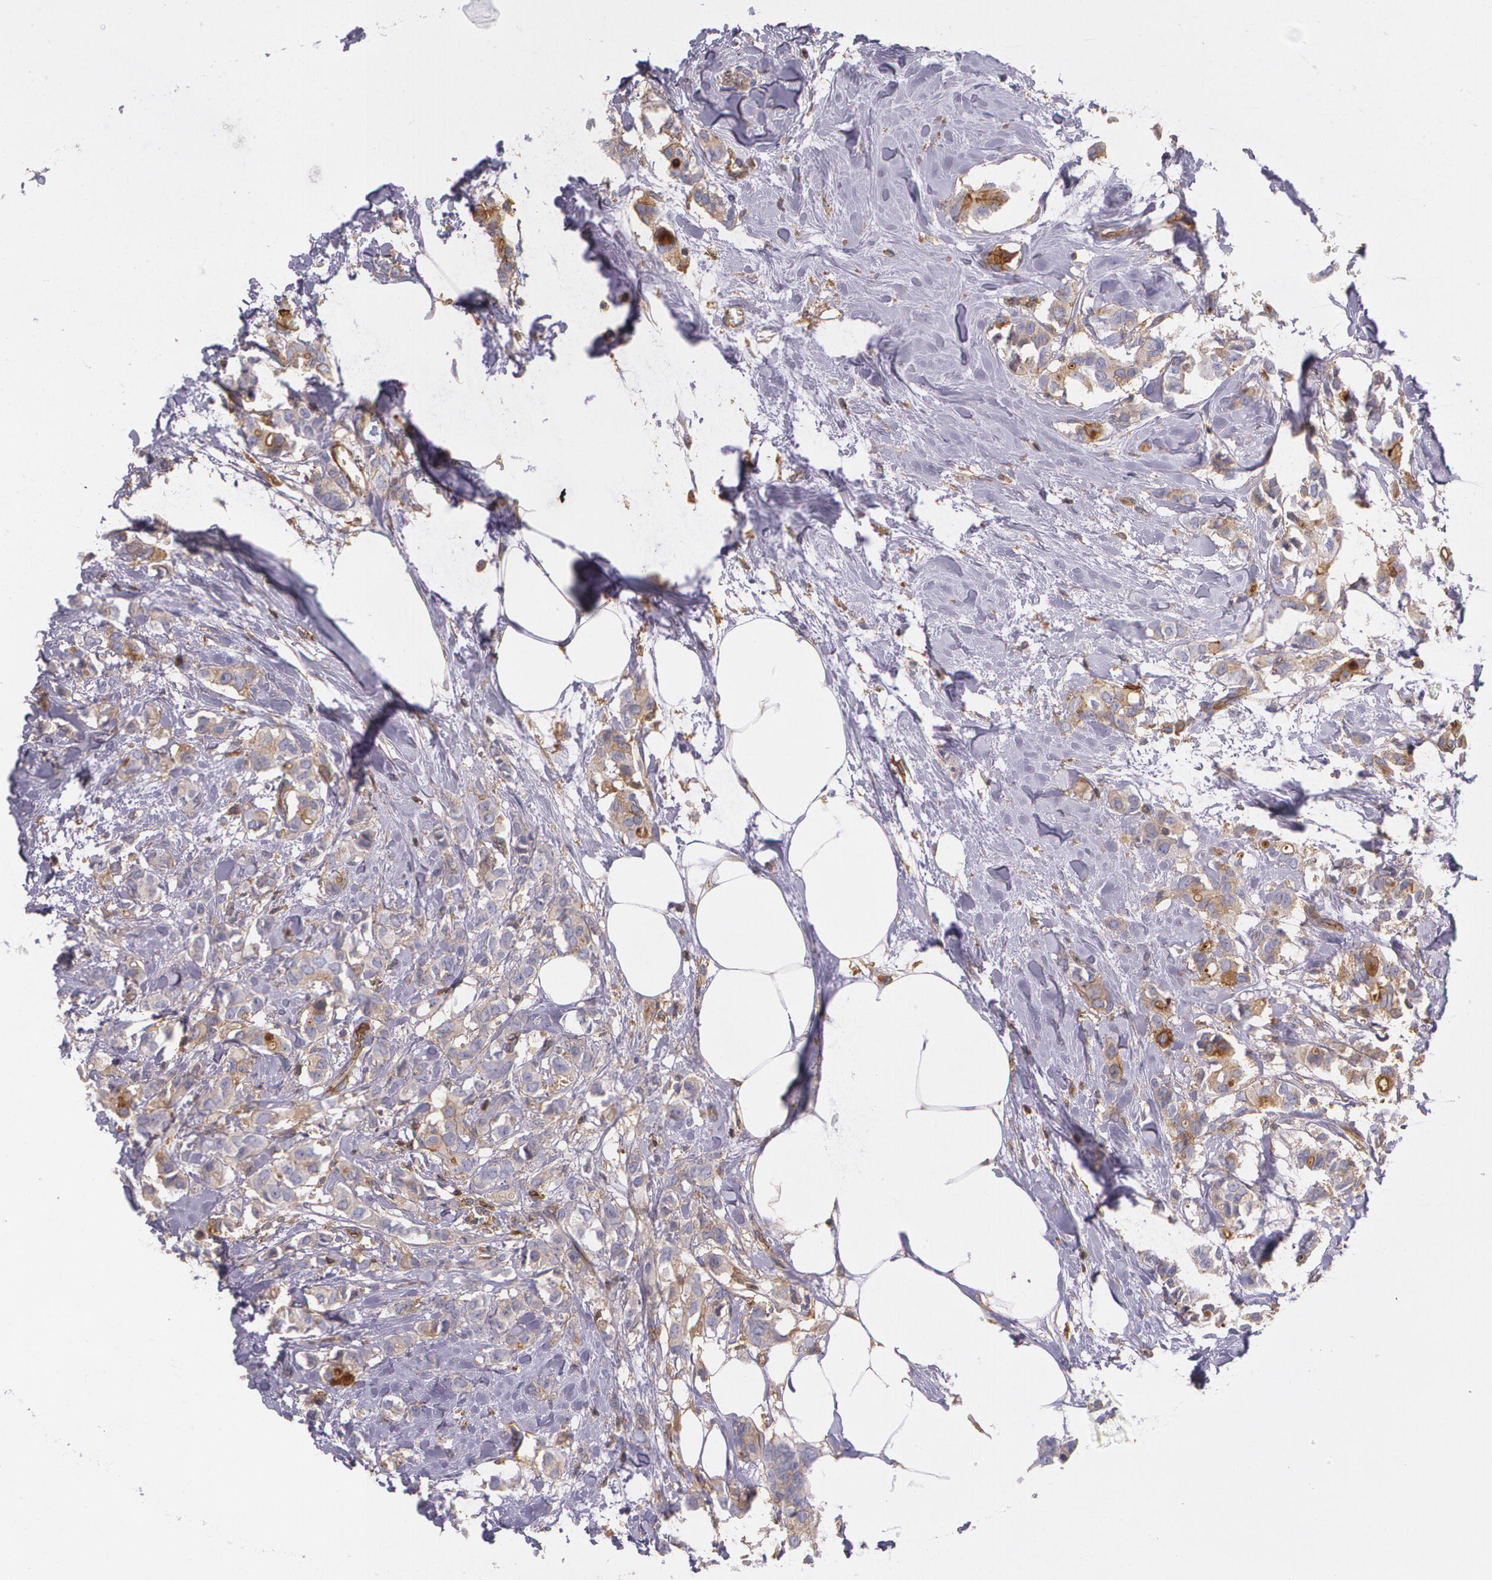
{"staining": {"intensity": "weak", "quantity": ">75%", "location": "cytoplasmic/membranous"}, "tissue": "breast cancer", "cell_type": "Tumor cells", "image_type": "cancer", "snomed": [{"axis": "morphology", "description": "Duct carcinoma"}, {"axis": "topography", "description": "Breast"}], "caption": "Protein expression analysis of human breast intraductal carcinoma reveals weak cytoplasmic/membranous staining in approximately >75% of tumor cells. Using DAB (brown) and hematoxylin (blue) stains, captured at high magnification using brightfield microscopy.", "gene": "B2M", "patient": {"sex": "female", "age": 84}}